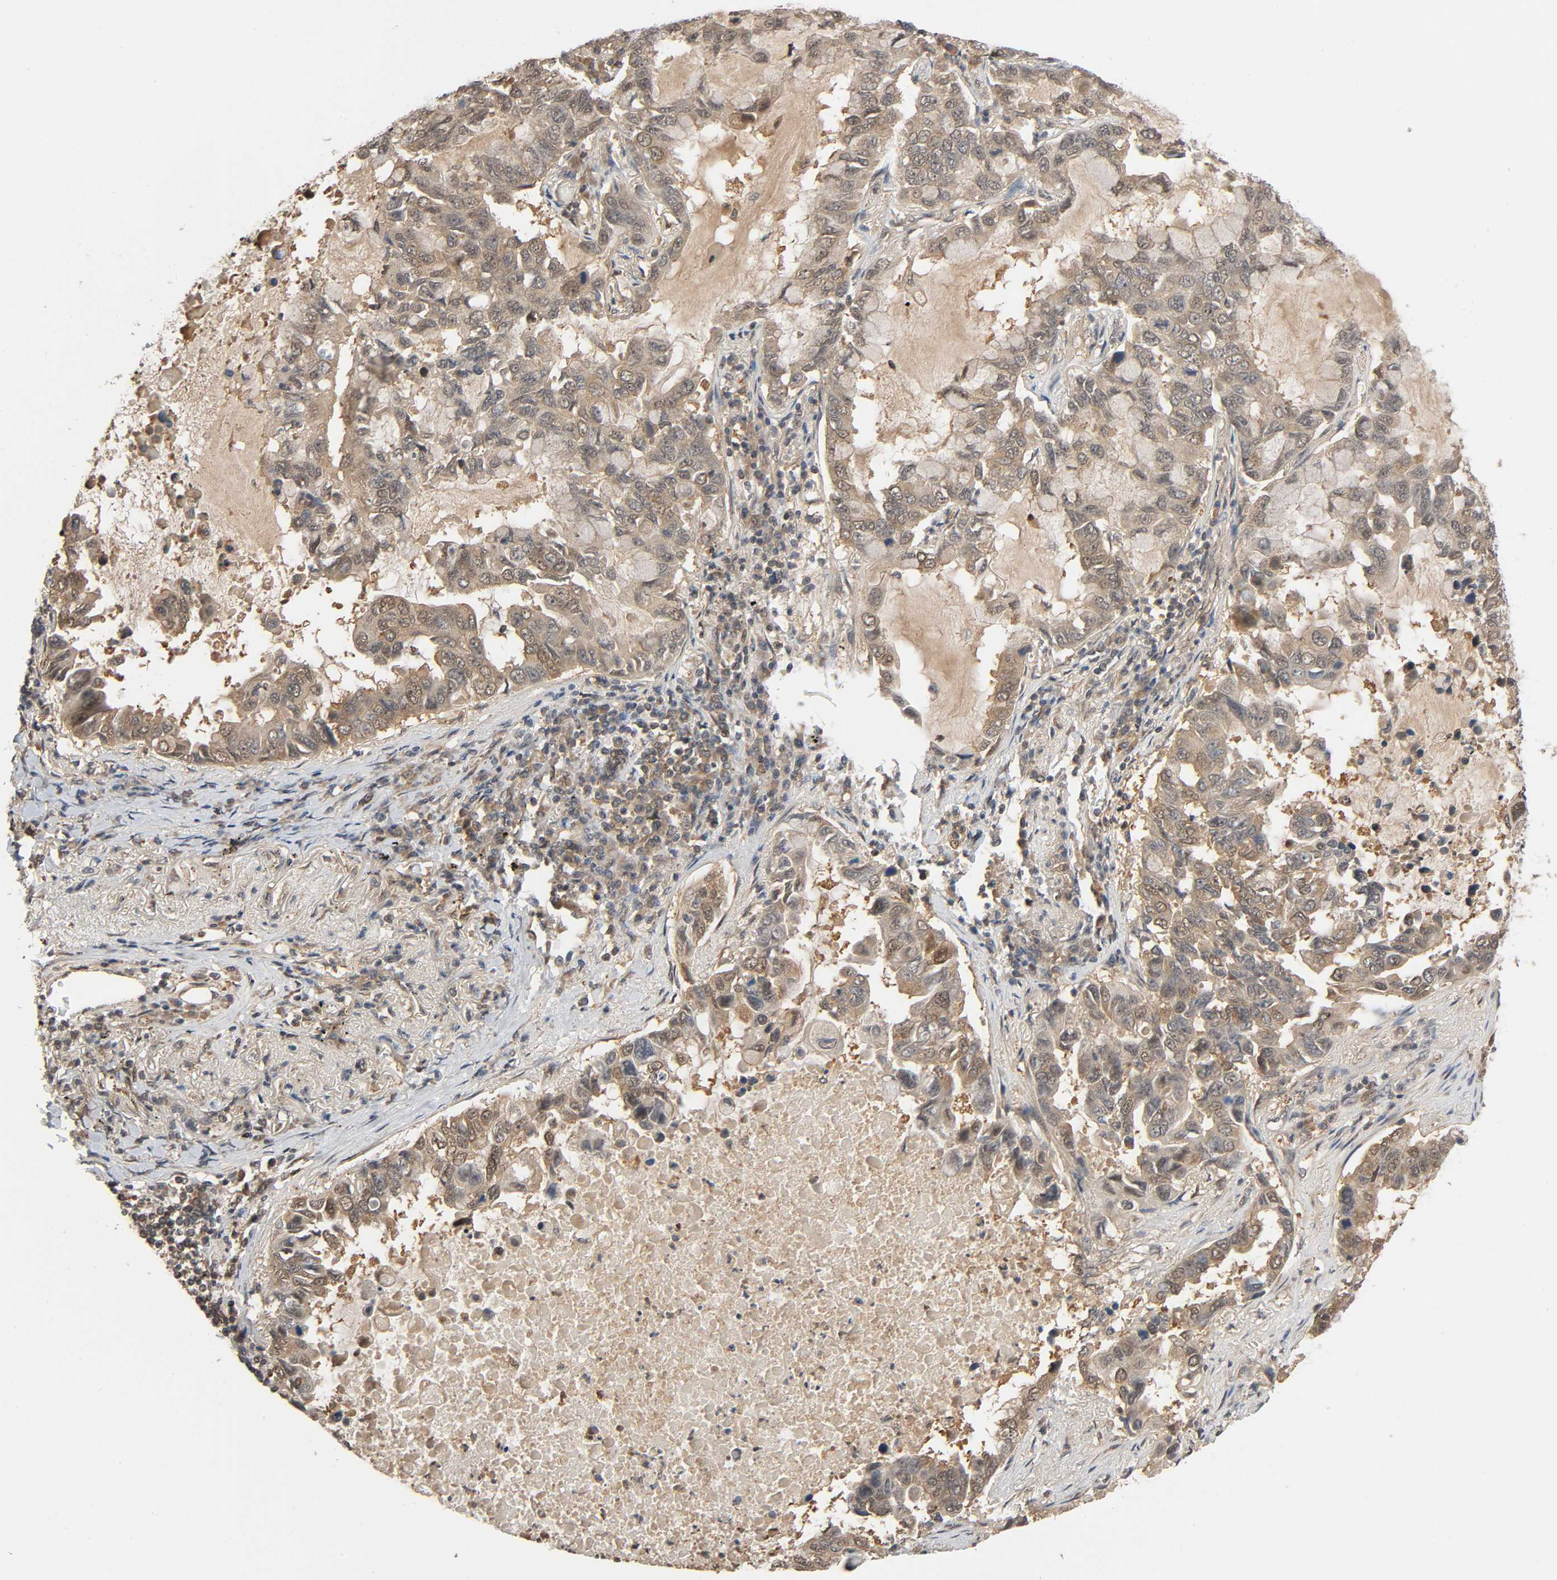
{"staining": {"intensity": "moderate", "quantity": "25%-75%", "location": "cytoplasmic/membranous,nuclear"}, "tissue": "lung cancer", "cell_type": "Tumor cells", "image_type": "cancer", "snomed": [{"axis": "morphology", "description": "Adenocarcinoma, NOS"}, {"axis": "topography", "description": "Lung"}], "caption": "There is medium levels of moderate cytoplasmic/membranous and nuclear expression in tumor cells of lung adenocarcinoma, as demonstrated by immunohistochemical staining (brown color).", "gene": "NEDD8", "patient": {"sex": "male", "age": 64}}